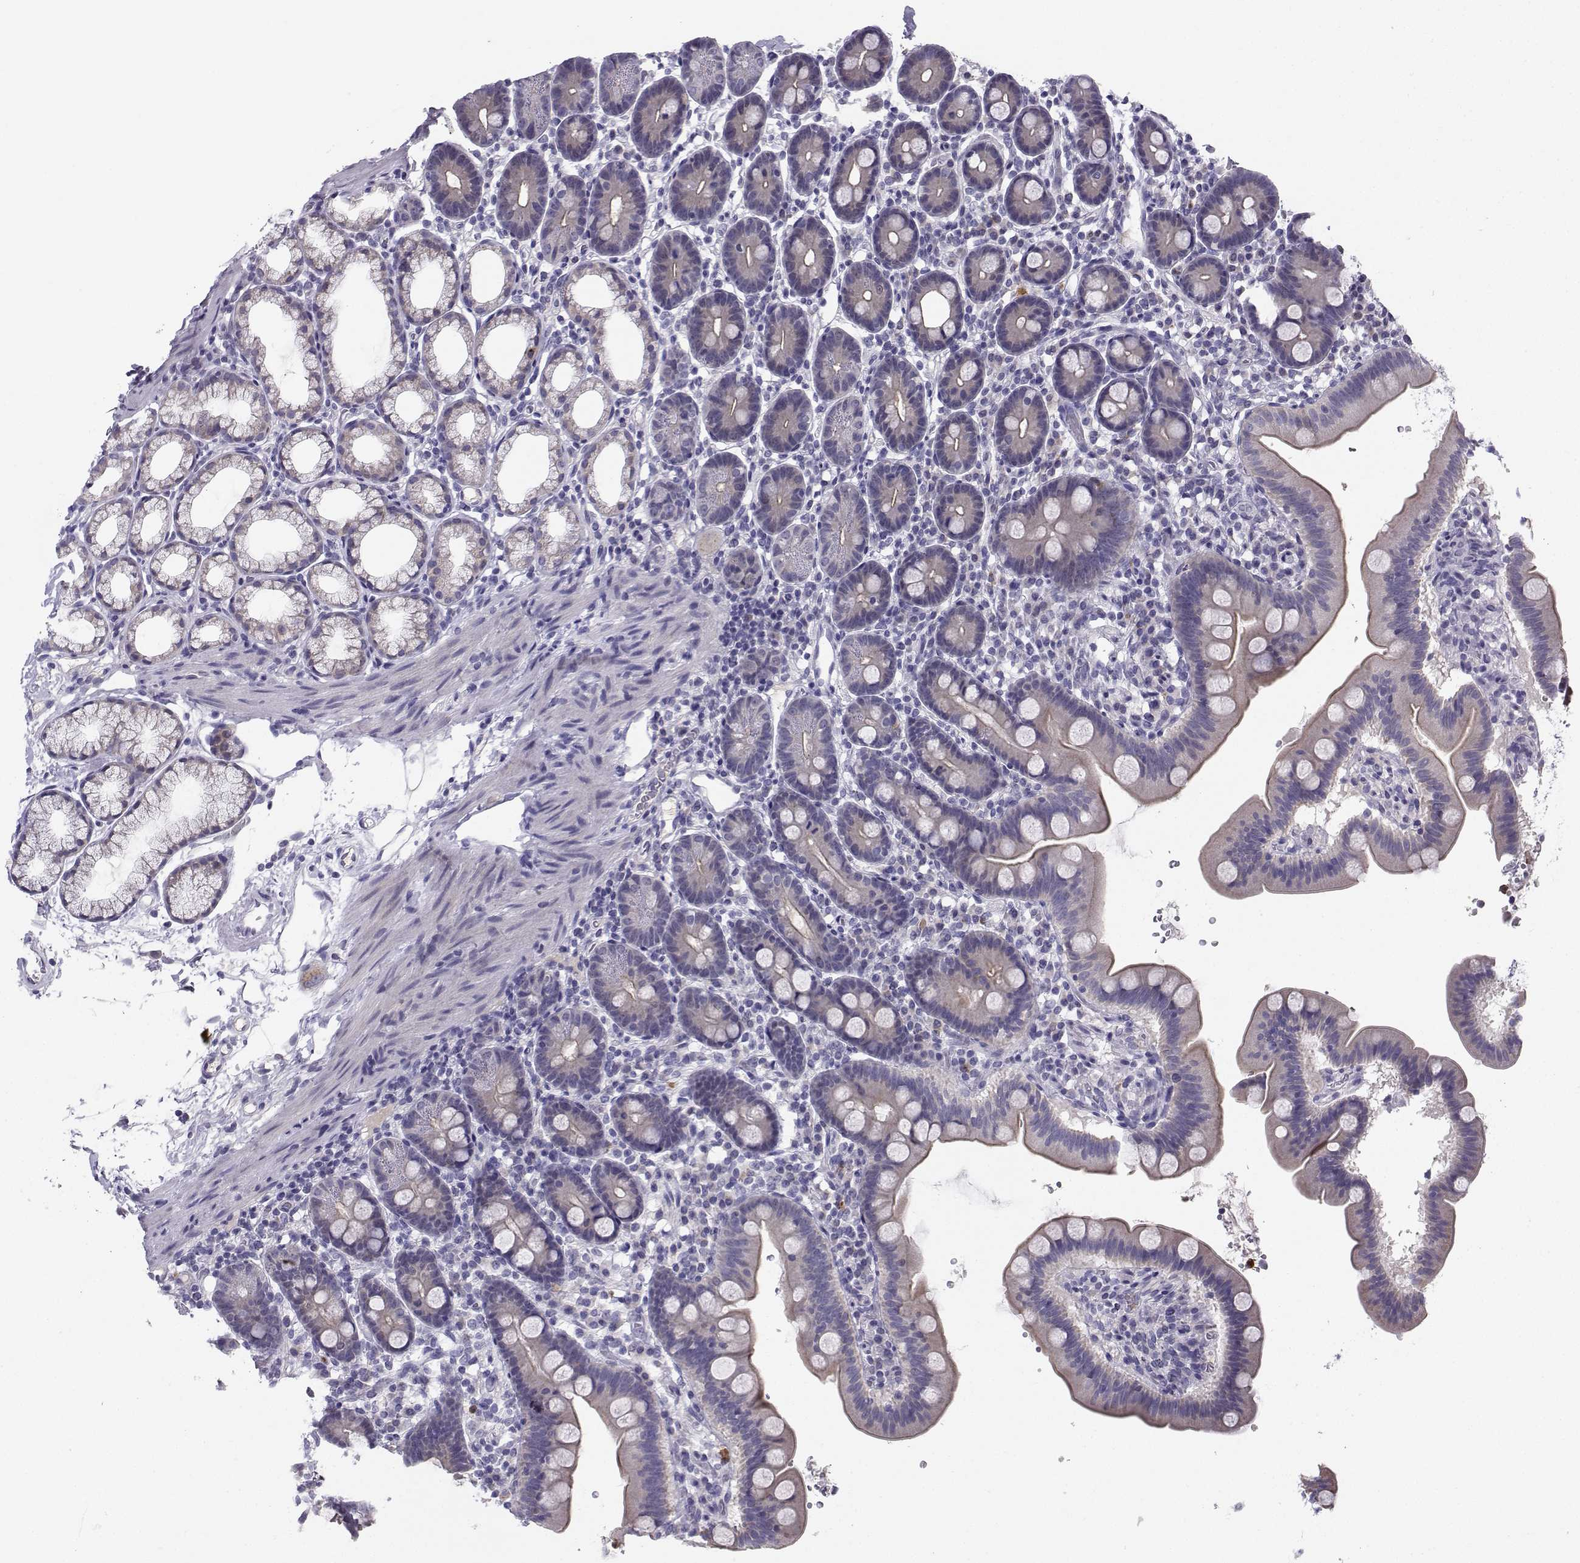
{"staining": {"intensity": "negative", "quantity": "none", "location": "none"}, "tissue": "duodenum", "cell_type": "Glandular cells", "image_type": "normal", "snomed": [{"axis": "morphology", "description": "Normal tissue, NOS"}, {"axis": "topography", "description": "Duodenum"}], "caption": "IHC of unremarkable duodenum exhibits no expression in glandular cells. Nuclei are stained in blue.", "gene": "CALY", "patient": {"sex": "male", "age": 59}}